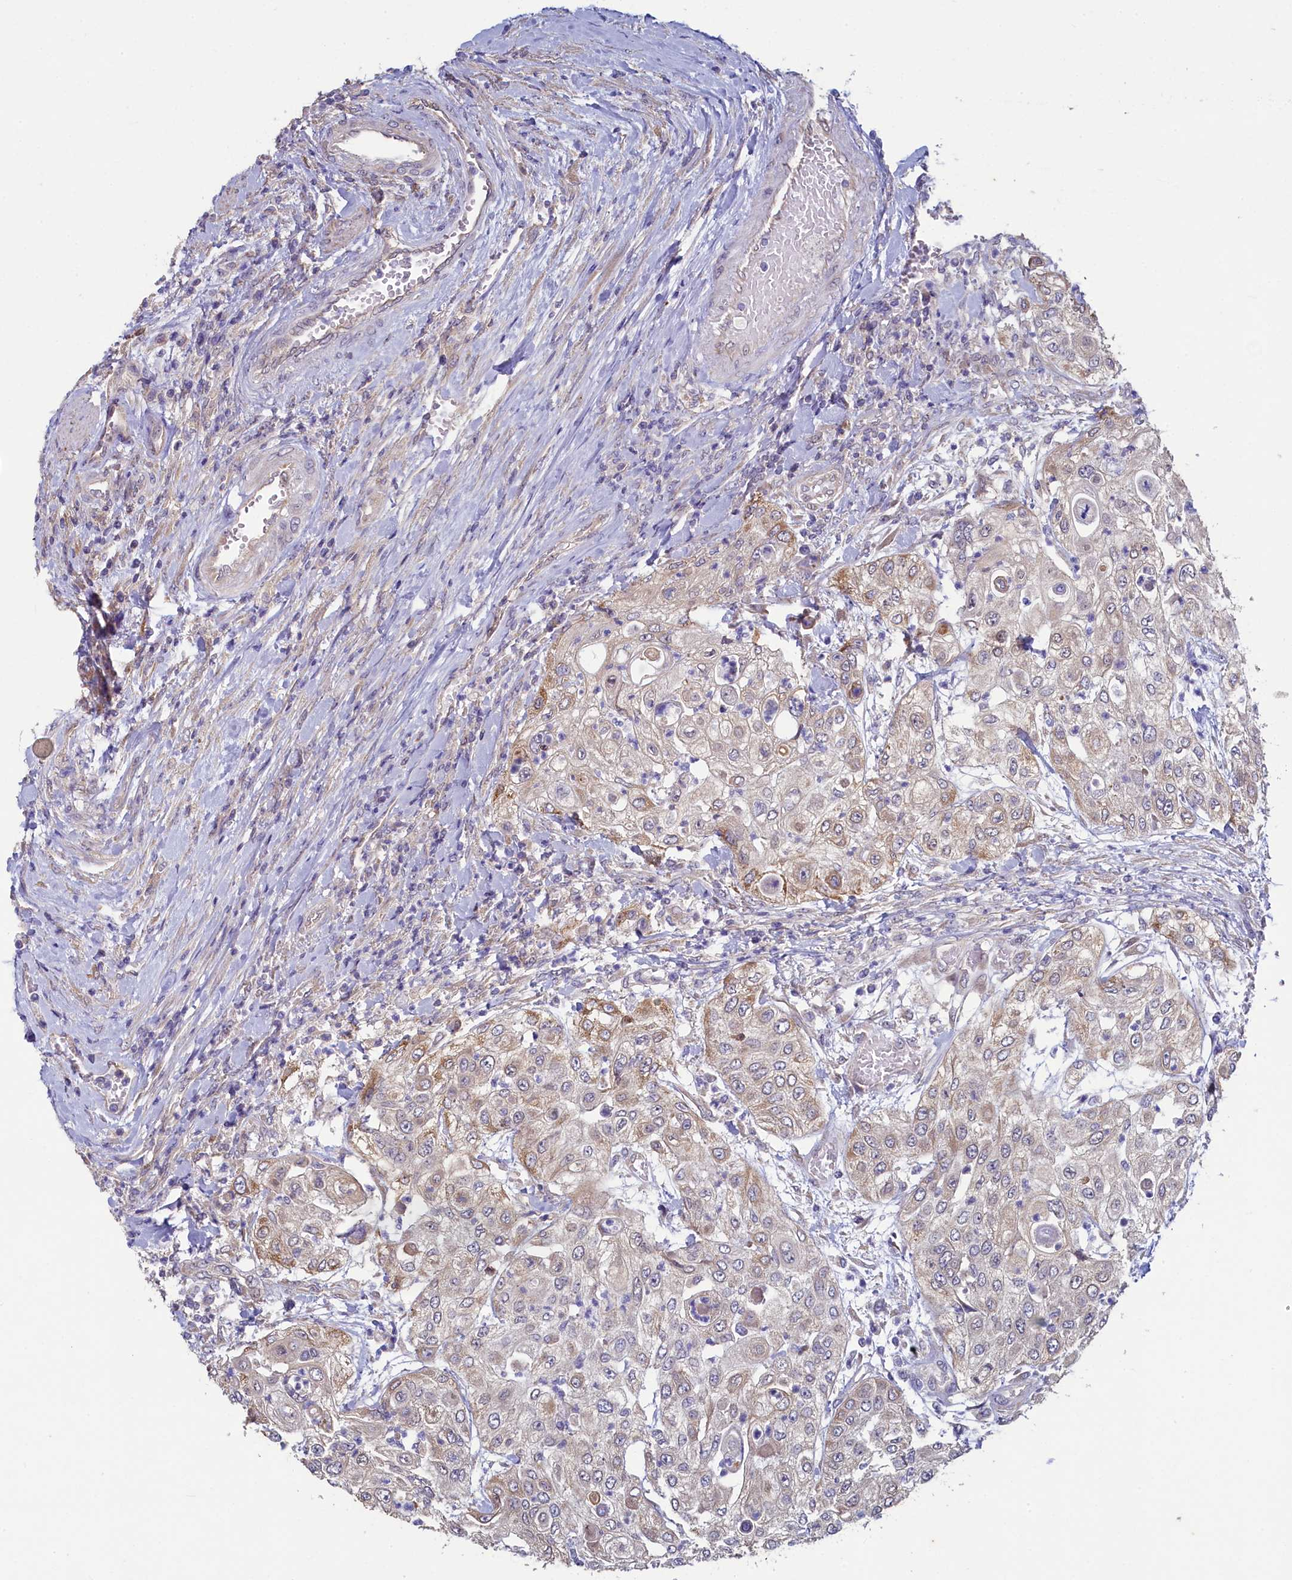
{"staining": {"intensity": "moderate", "quantity": "<25%", "location": "cytoplasmic/membranous"}, "tissue": "urothelial cancer", "cell_type": "Tumor cells", "image_type": "cancer", "snomed": [{"axis": "morphology", "description": "Urothelial carcinoma, High grade"}, {"axis": "topography", "description": "Urinary bladder"}], "caption": "Moderate cytoplasmic/membranous expression is seen in approximately <25% of tumor cells in high-grade urothelial carcinoma.", "gene": "SPATA2L", "patient": {"sex": "female", "age": 79}}